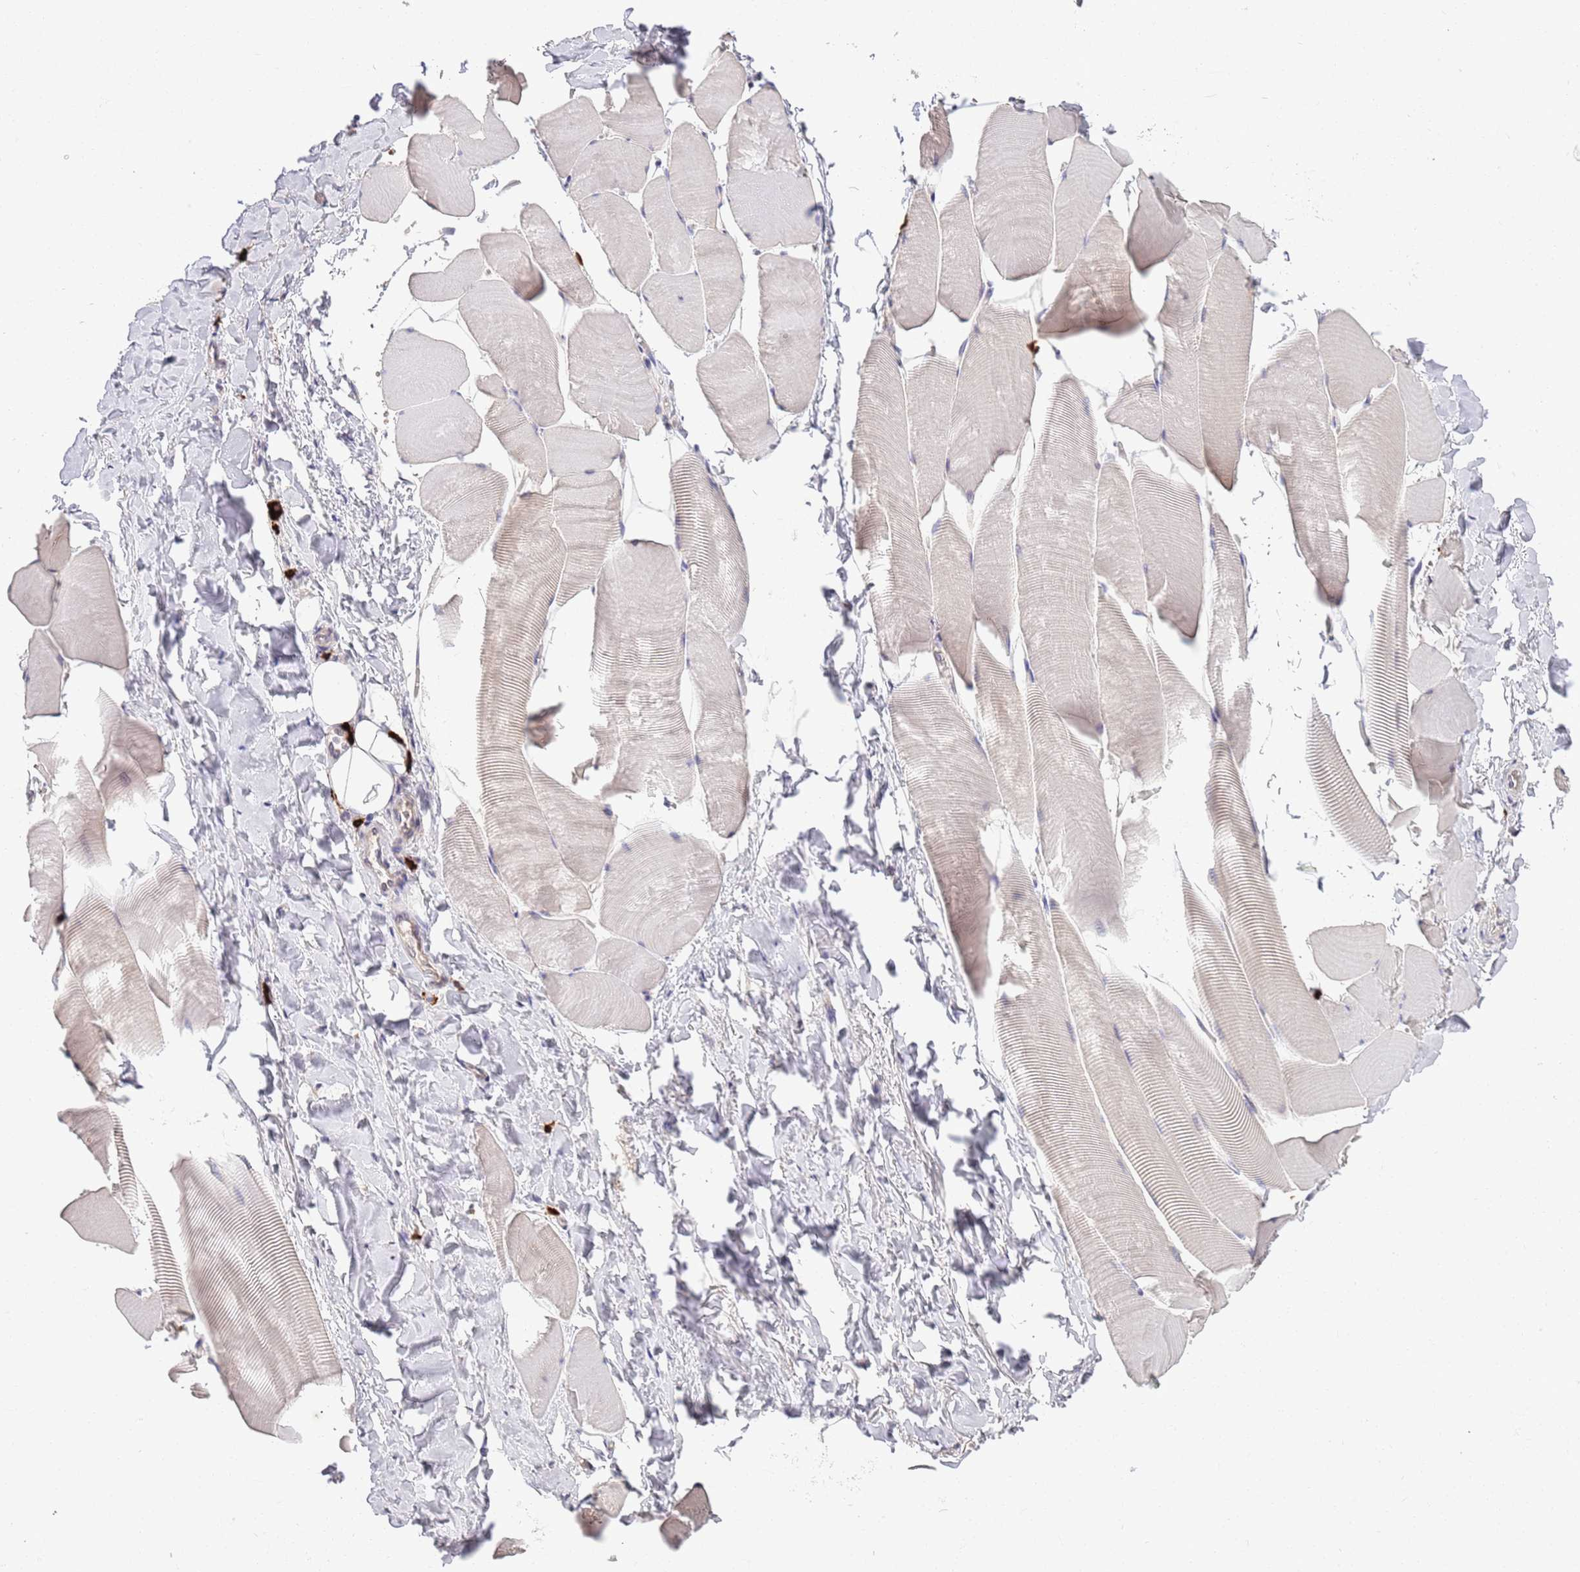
{"staining": {"intensity": "negative", "quantity": "none", "location": "none"}, "tissue": "skeletal muscle", "cell_type": "Myocytes", "image_type": "normal", "snomed": [{"axis": "morphology", "description": "Normal tissue, NOS"}, {"axis": "topography", "description": "Skeletal muscle"}], "caption": "IHC photomicrograph of benign skeletal muscle: skeletal muscle stained with DAB demonstrates no significant protein staining in myocytes. The staining was performed using DAB (3,3'-diaminobenzidine) to visualize the protein expression in brown, while the nuclei were stained in blue with hematoxylin (Magnification: 20x).", "gene": "MARVELD2", "patient": {"sex": "male", "age": 25}}